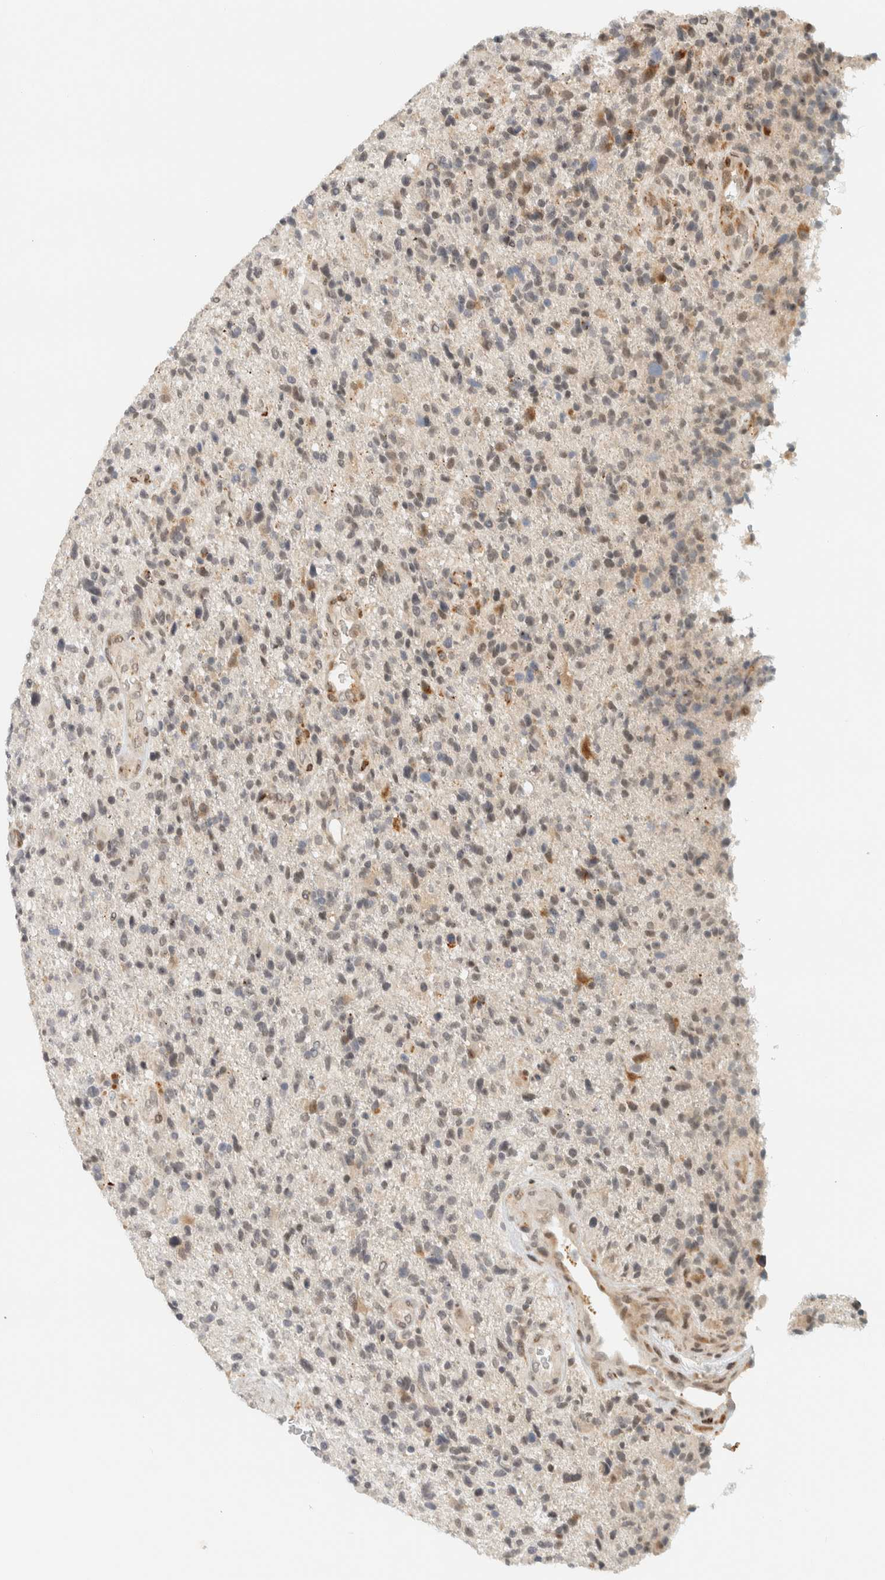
{"staining": {"intensity": "weak", "quantity": "<25%", "location": "nuclear"}, "tissue": "glioma", "cell_type": "Tumor cells", "image_type": "cancer", "snomed": [{"axis": "morphology", "description": "Glioma, malignant, High grade"}, {"axis": "topography", "description": "Brain"}], "caption": "DAB immunohistochemical staining of human glioma displays no significant staining in tumor cells.", "gene": "ITPRID1", "patient": {"sex": "male", "age": 72}}